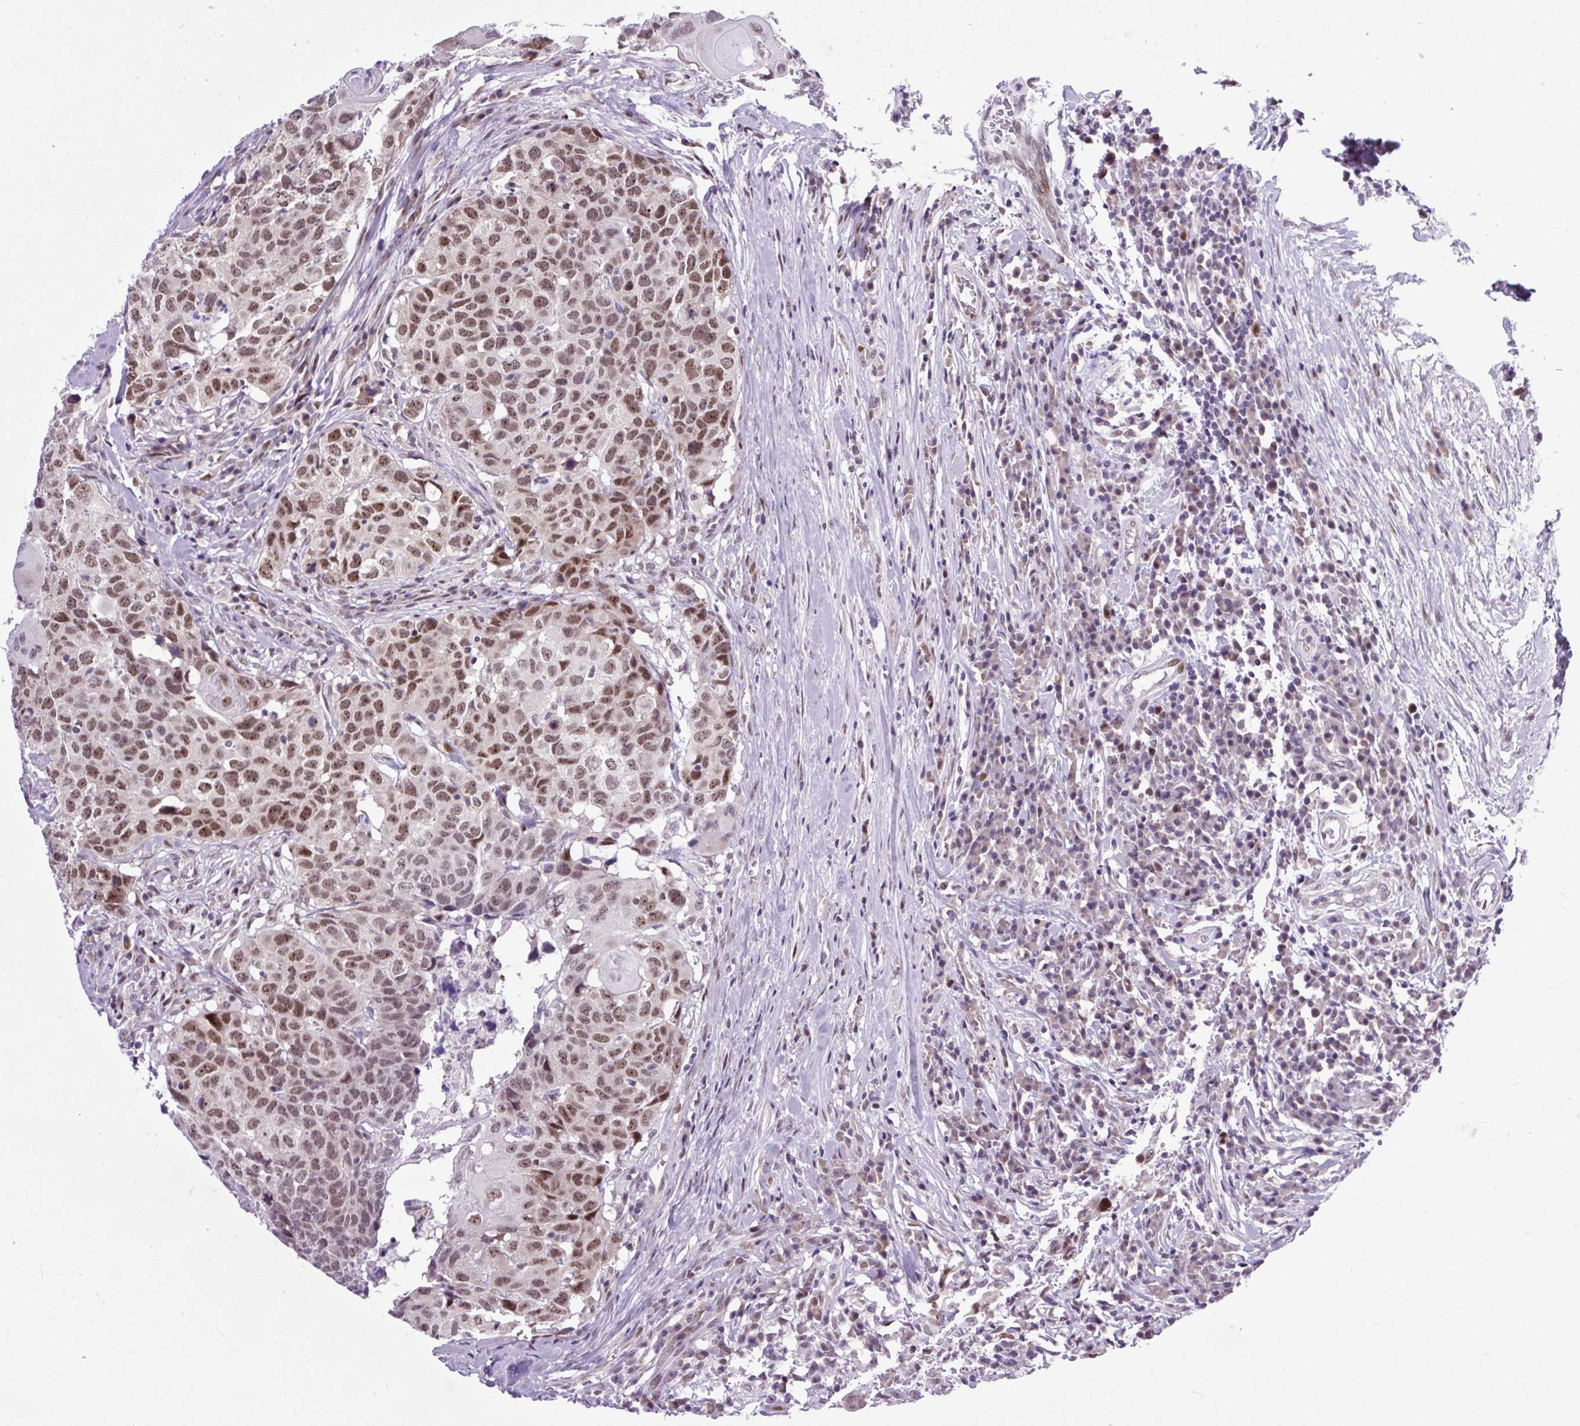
{"staining": {"intensity": "moderate", "quantity": ">75%", "location": "nuclear"}, "tissue": "head and neck cancer", "cell_type": "Tumor cells", "image_type": "cancer", "snomed": [{"axis": "morphology", "description": "Normal tissue, NOS"}, {"axis": "morphology", "description": "Squamous cell carcinoma, NOS"}, {"axis": "topography", "description": "Skeletal muscle"}, {"axis": "topography", "description": "Vascular tissue"}, {"axis": "topography", "description": "Peripheral nerve tissue"}, {"axis": "topography", "description": "Head-Neck"}], "caption": "Immunohistochemical staining of head and neck cancer exhibits medium levels of moderate nuclear positivity in approximately >75% of tumor cells. (Brightfield microscopy of DAB IHC at high magnification).", "gene": "CLK2", "patient": {"sex": "male", "age": 66}}